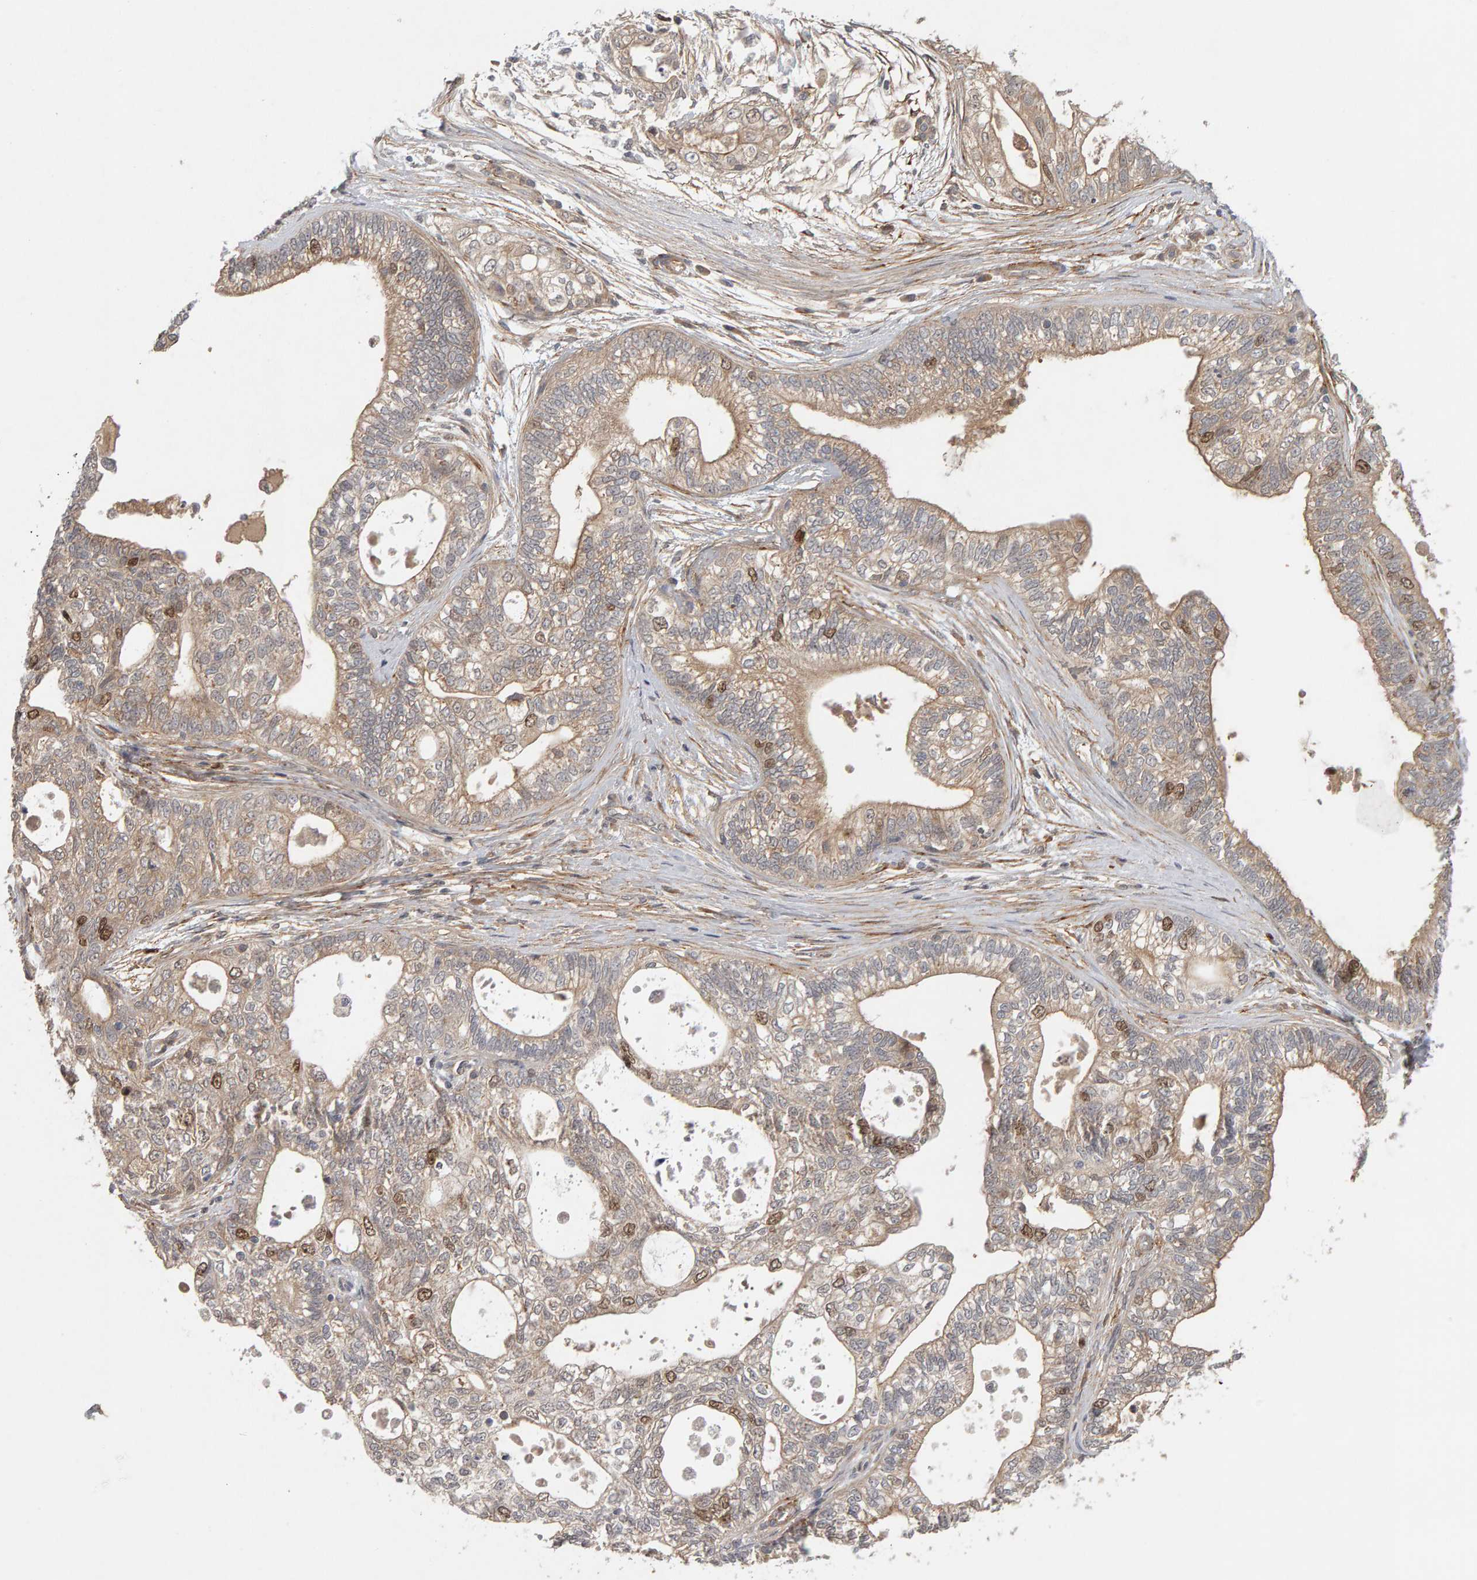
{"staining": {"intensity": "moderate", "quantity": ">75%", "location": "cytoplasmic/membranous,nuclear"}, "tissue": "pancreatic cancer", "cell_type": "Tumor cells", "image_type": "cancer", "snomed": [{"axis": "morphology", "description": "Adenocarcinoma, NOS"}, {"axis": "topography", "description": "Pancreas"}], "caption": "Immunohistochemical staining of pancreatic cancer (adenocarcinoma) reveals medium levels of moderate cytoplasmic/membranous and nuclear protein staining in about >75% of tumor cells. (DAB (3,3'-diaminobenzidine) IHC, brown staining for protein, blue staining for nuclei).", "gene": "CDCA5", "patient": {"sex": "male", "age": 72}}